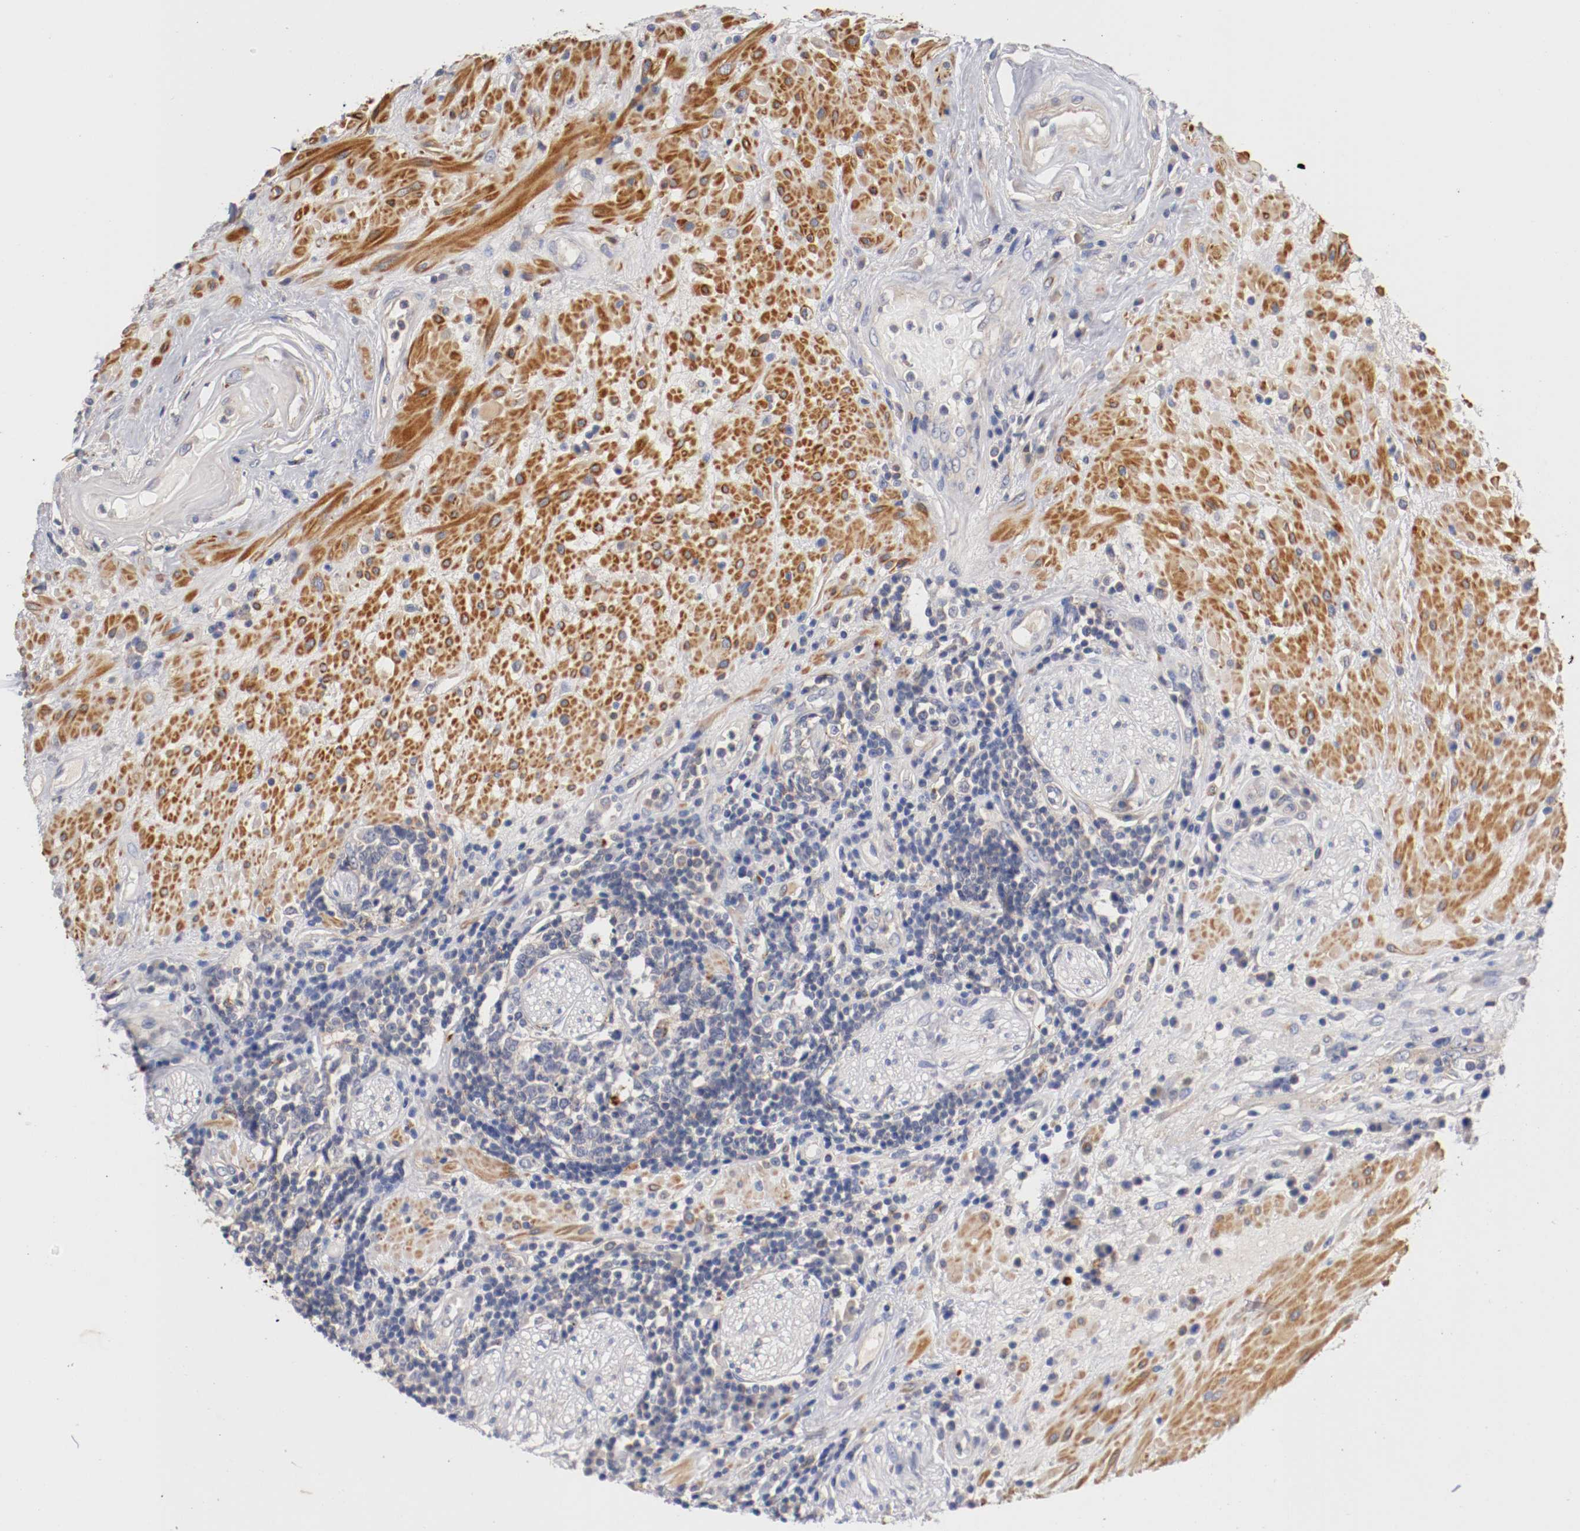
{"staining": {"intensity": "moderate", "quantity": "25%-75%", "location": "cytoplasmic/membranous"}, "tissue": "seminal vesicle", "cell_type": "Glandular cells", "image_type": "normal", "snomed": [{"axis": "morphology", "description": "Normal tissue, NOS"}, {"axis": "topography", "description": "Seminal veicle"}], "caption": "There is medium levels of moderate cytoplasmic/membranous expression in glandular cells of unremarkable seminal vesicle, as demonstrated by immunohistochemical staining (brown color).", "gene": "SEMA5A", "patient": {"sex": "male", "age": 61}}